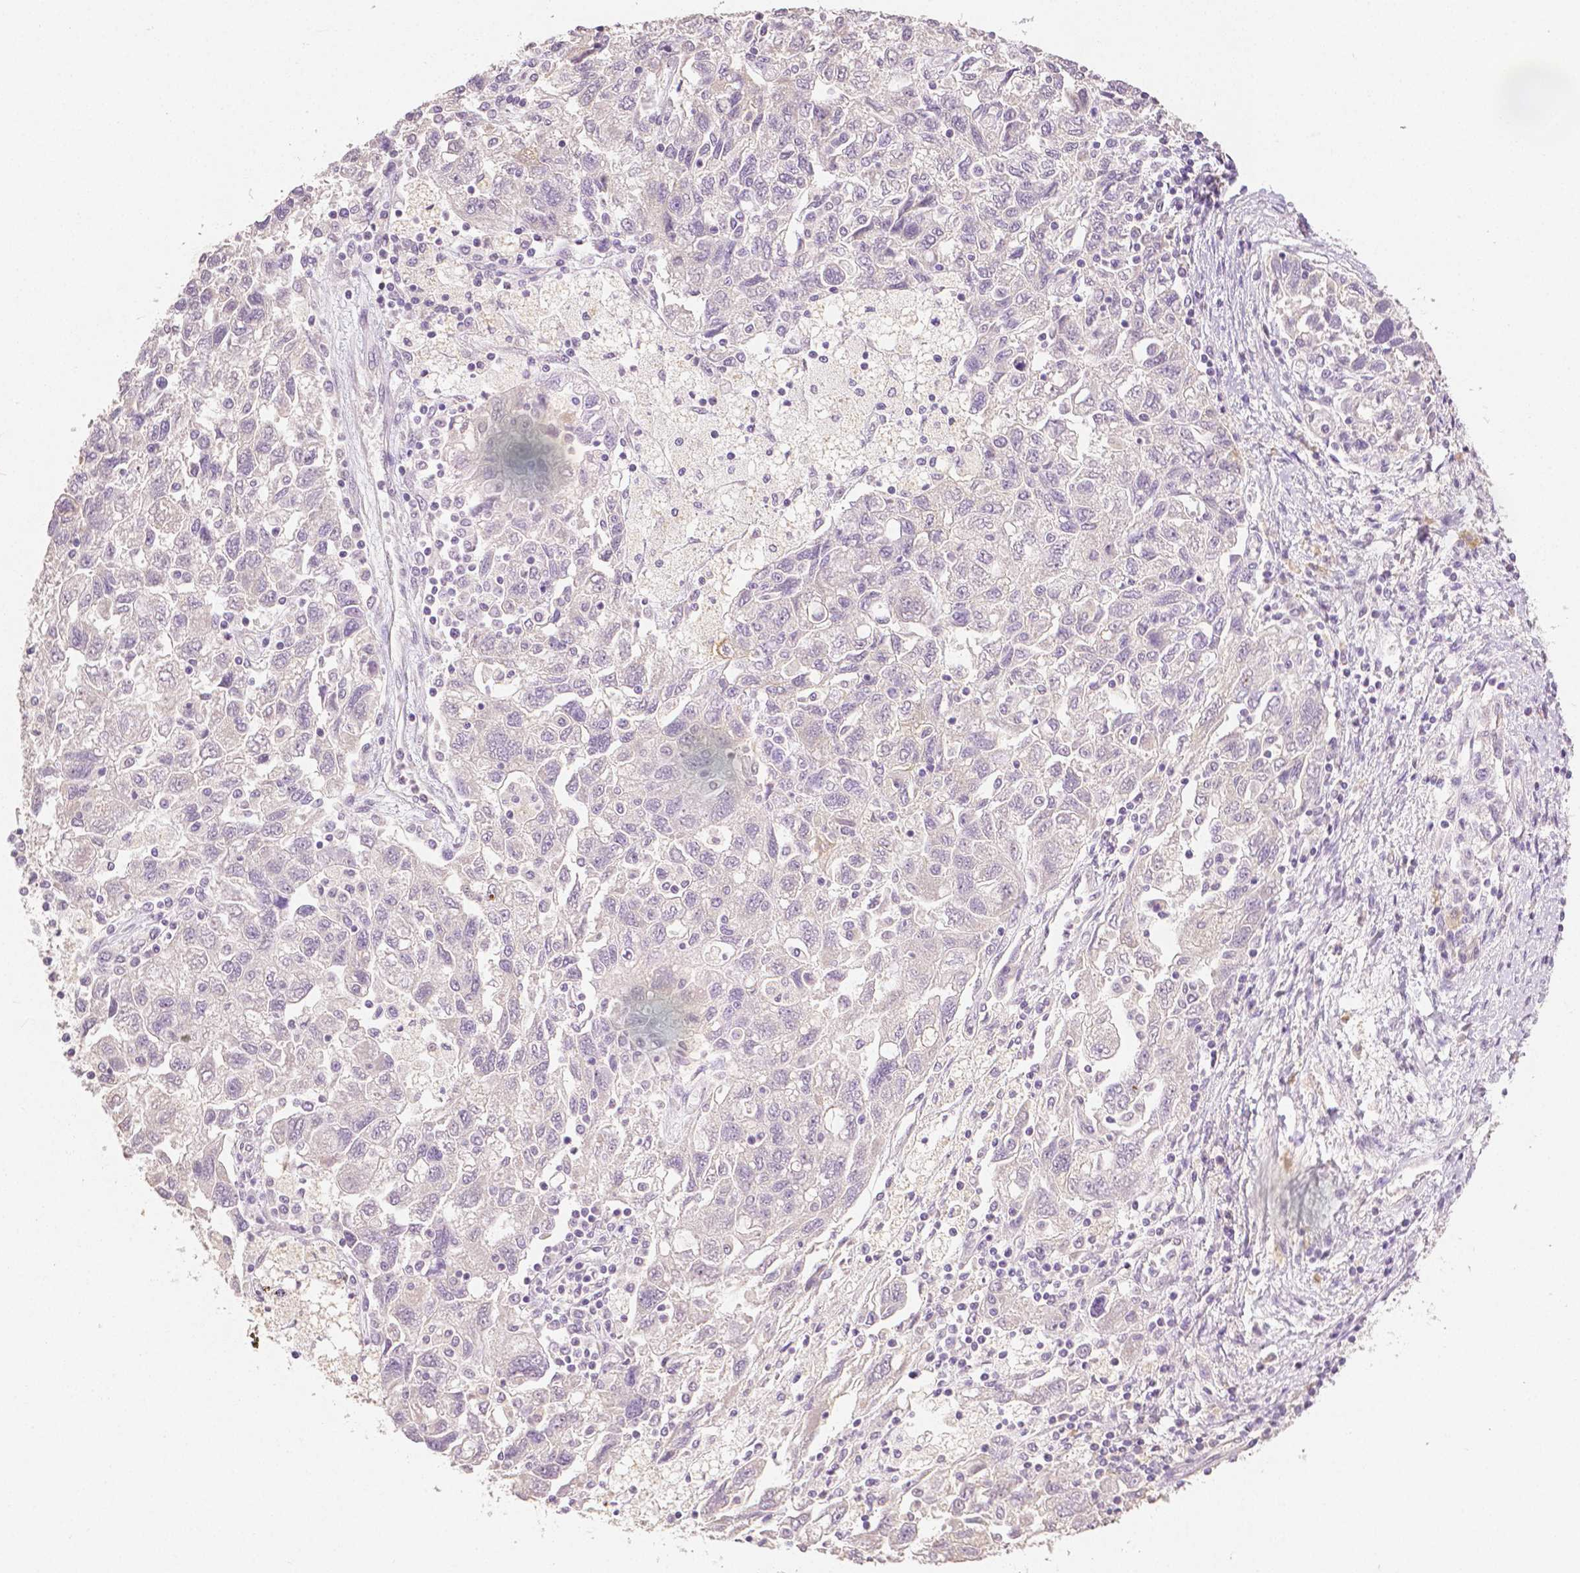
{"staining": {"intensity": "negative", "quantity": "none", "location": "none"}, "tissue": "ovarian cancer", "cell_type": "Tumor cells", "image_type": "cancer", "snomed": [{"axis": "morphology", "description": "Carcinoma, NOS"}, {"axis": "morphology", "description": "Cystadenocarcinoma, serous, NOS"}, {"axis": "topography", "description": "Ovary"}], "caption": "A photomicrograph of human ovarian cancer (carcinoma) is negative for staining in tumor cells.", "gene": "TGM1", "patient": {"sex": "female", "age": 69}}